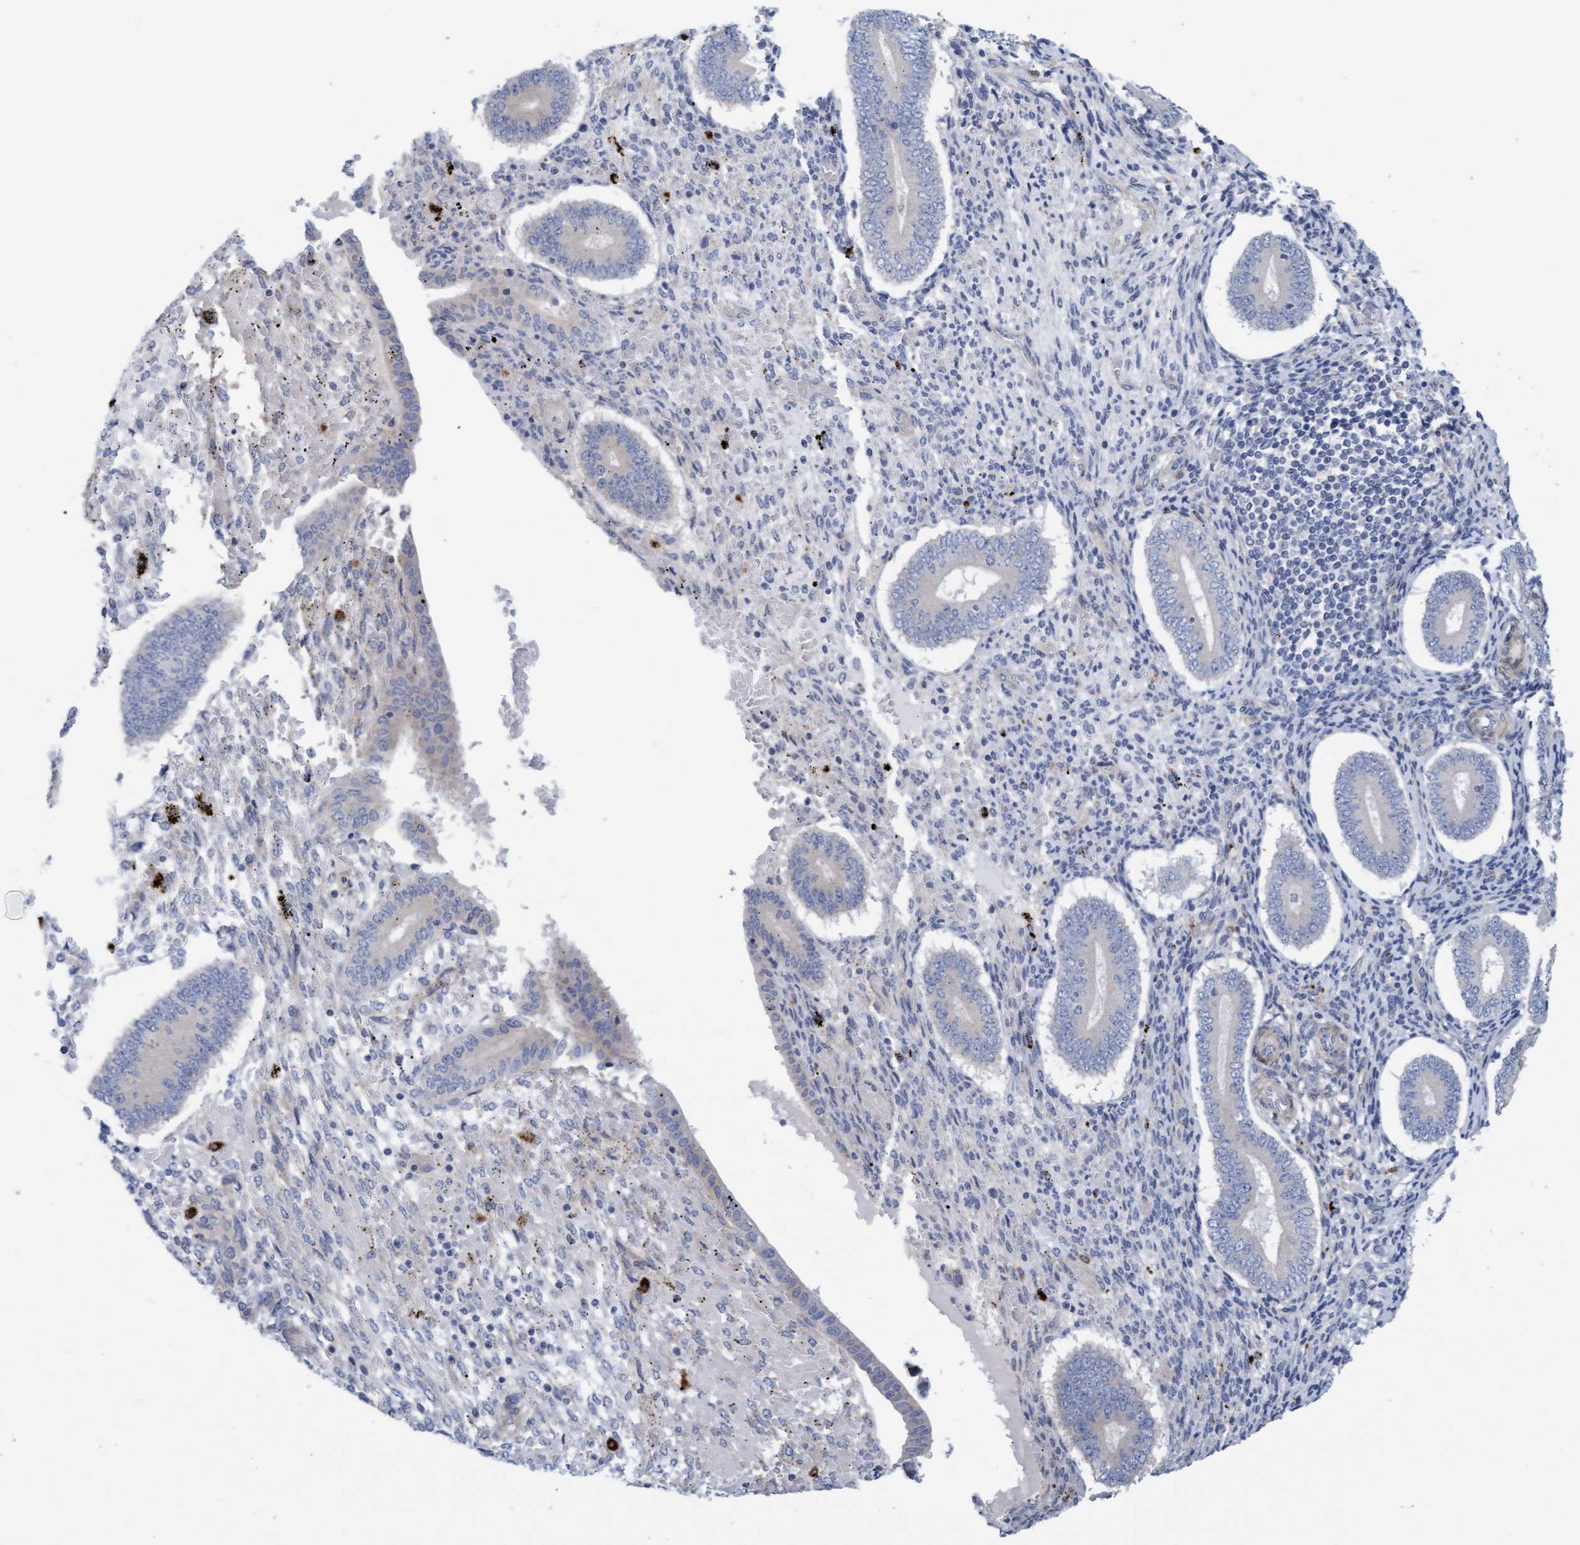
{"staining": {"intensity": "negative", "quantity": "none", "location": "none"}, "tissue": "endometrium", "cell_type": "Cells in endometrial stroma", "image_type": "normal", "snomed": [{"axis": "morphology", "description": "Normal tissue, NOS"}, {"axis": "topography", "description": "Endometrium"}], "caption": "A photomicrograph of endometrium stained for a protein demonstrates no brown staining in cells in endometrial stroma.", "gene": "CDK5RAP3", "patient": {"sex": "female", "age": 42}}